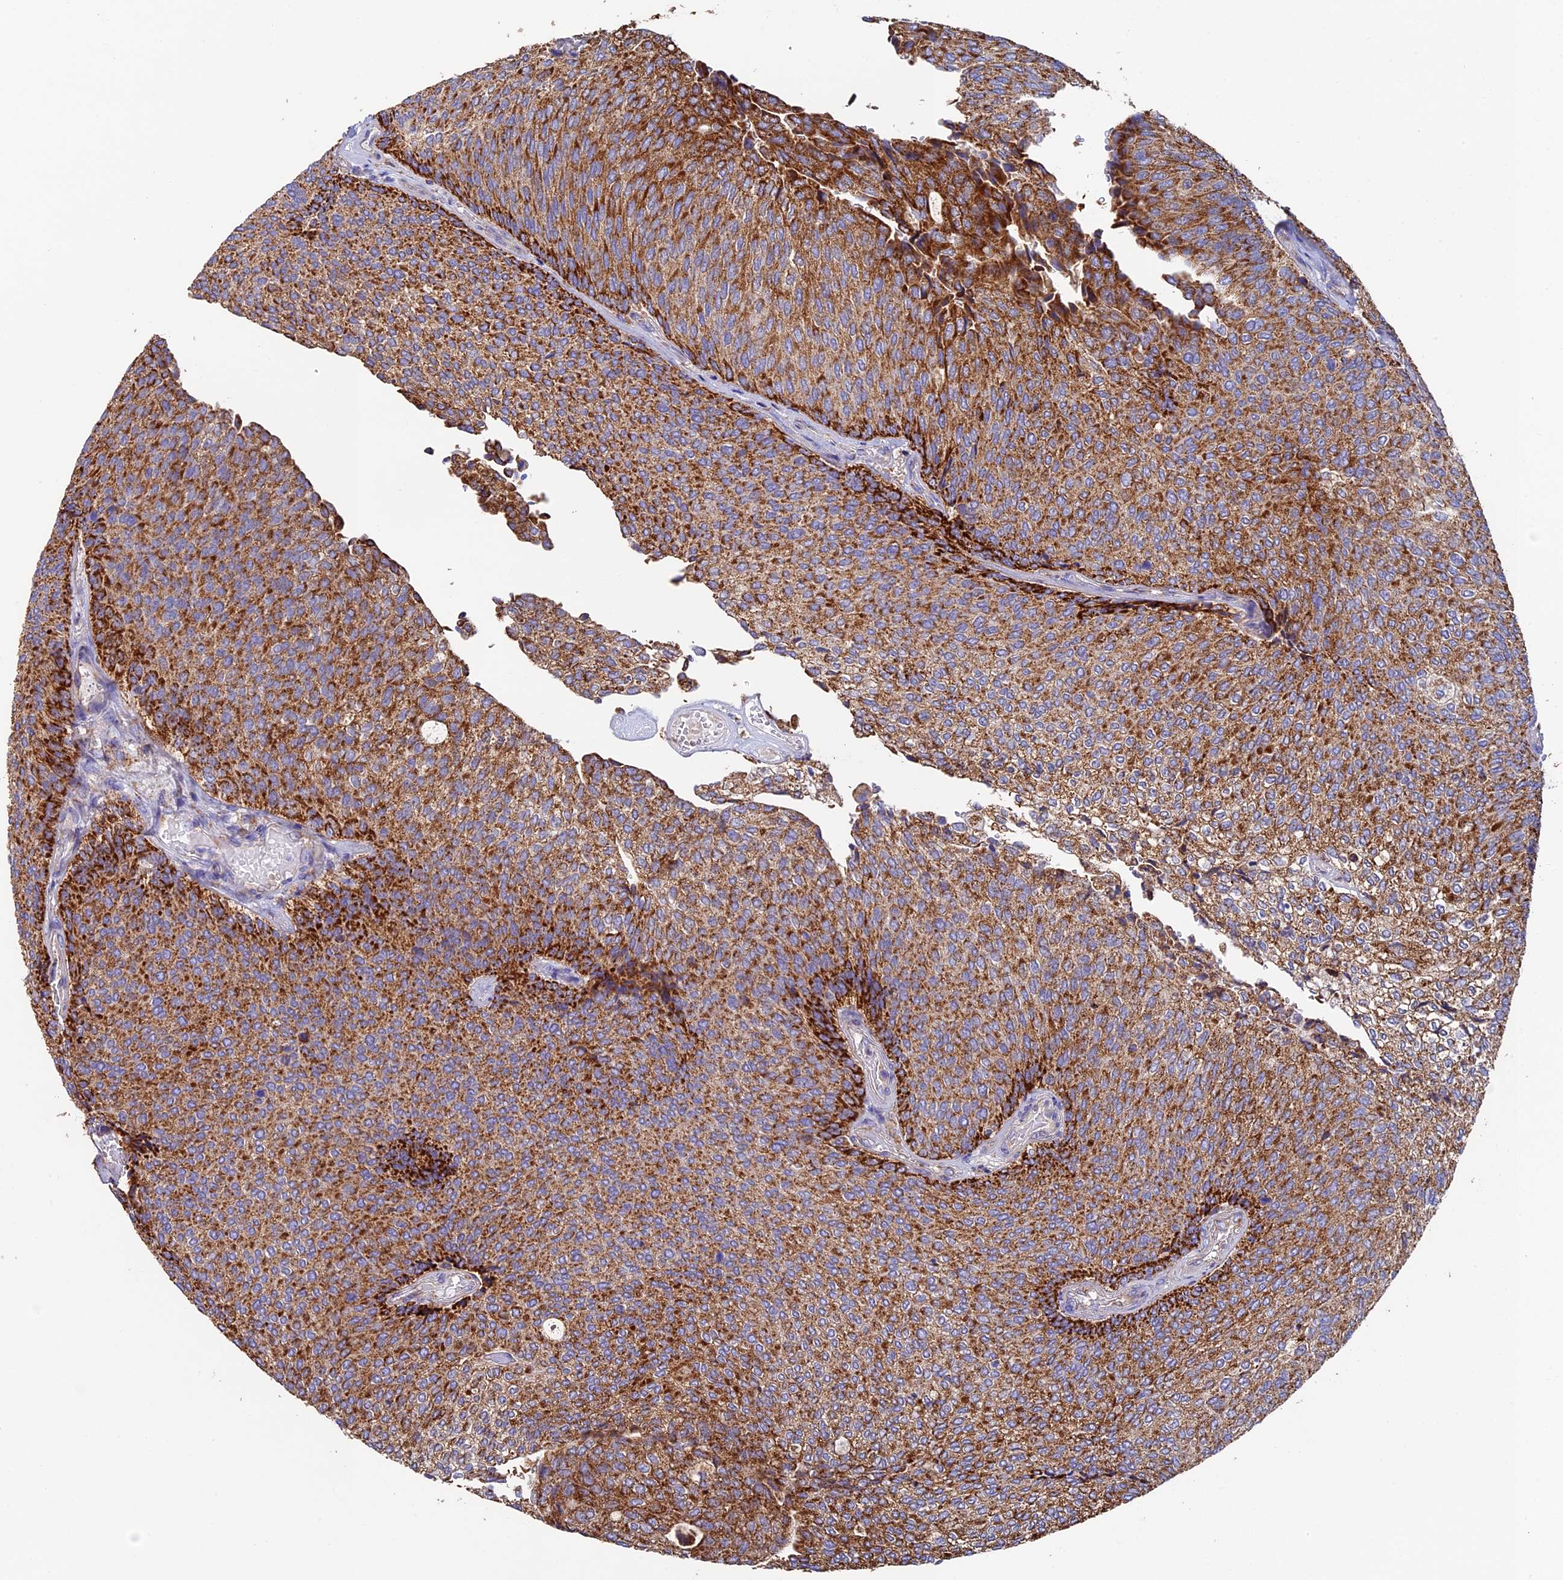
{"staining": {"intensity": "strong", "quantity": ">75%", "location": "cytoplasmic/membranous"}, "tissue": "urothelial cancer", "cell_type": "Tumor cells", "image_type": "cancer", "snomed": [{"axis": "morphology", "description": "Urothelial carcinoma, Low grade"}, {"axis": "topography", "description": "Urinary bladder"}], "caption": "Urothelial cancer stained for a protein displays strong cytoplasmic/membranous positivity in tumor cells.", "gene": "ADAT1", "patient": {"sex": "female", "age": 79}}